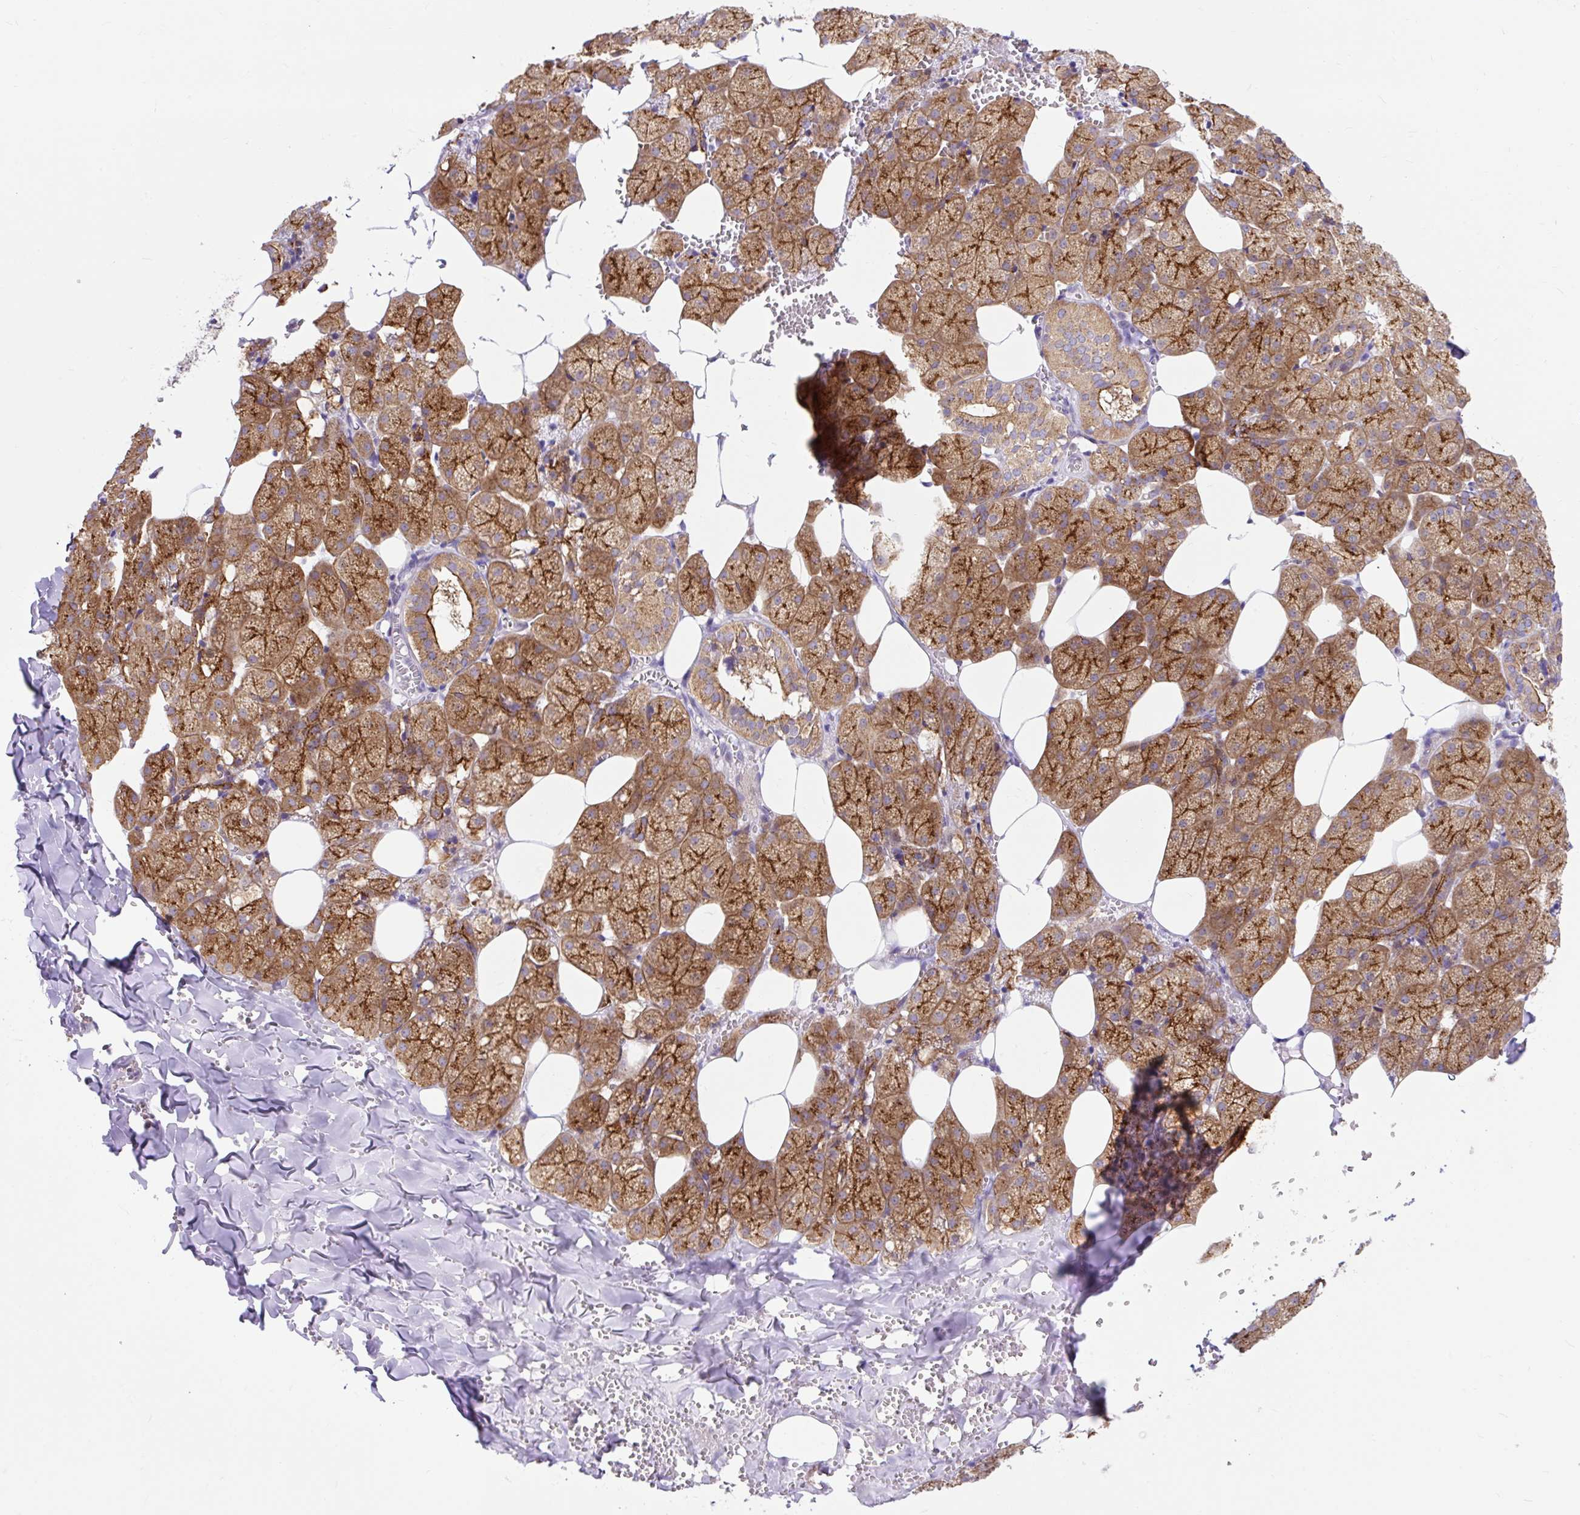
{"staining": {"intensity": "strong", "quantity": ">75%", "location": "cytoplasmic/membranous"}, "tissue": "salivary gland", "cell_type": "Glandular cells", "image_type": "normal", "snomed": [{"axis": "morphology", "description": "Normal tissue, NOS"}, {"axis": "topography", "description": "Salivary gland"}, {"axis": "topography", "description": "Peripheral nerve tissue"}], "caption": "DAB (3,3'-diaminobenzidine) immunohistochemical staining of benign salivary gland reveals strong cytoplasmic/membranous protein expression in about >75% of glandular cells.", "gene": "HIP1R", "patient": {"sex": "male", "age": 38}}